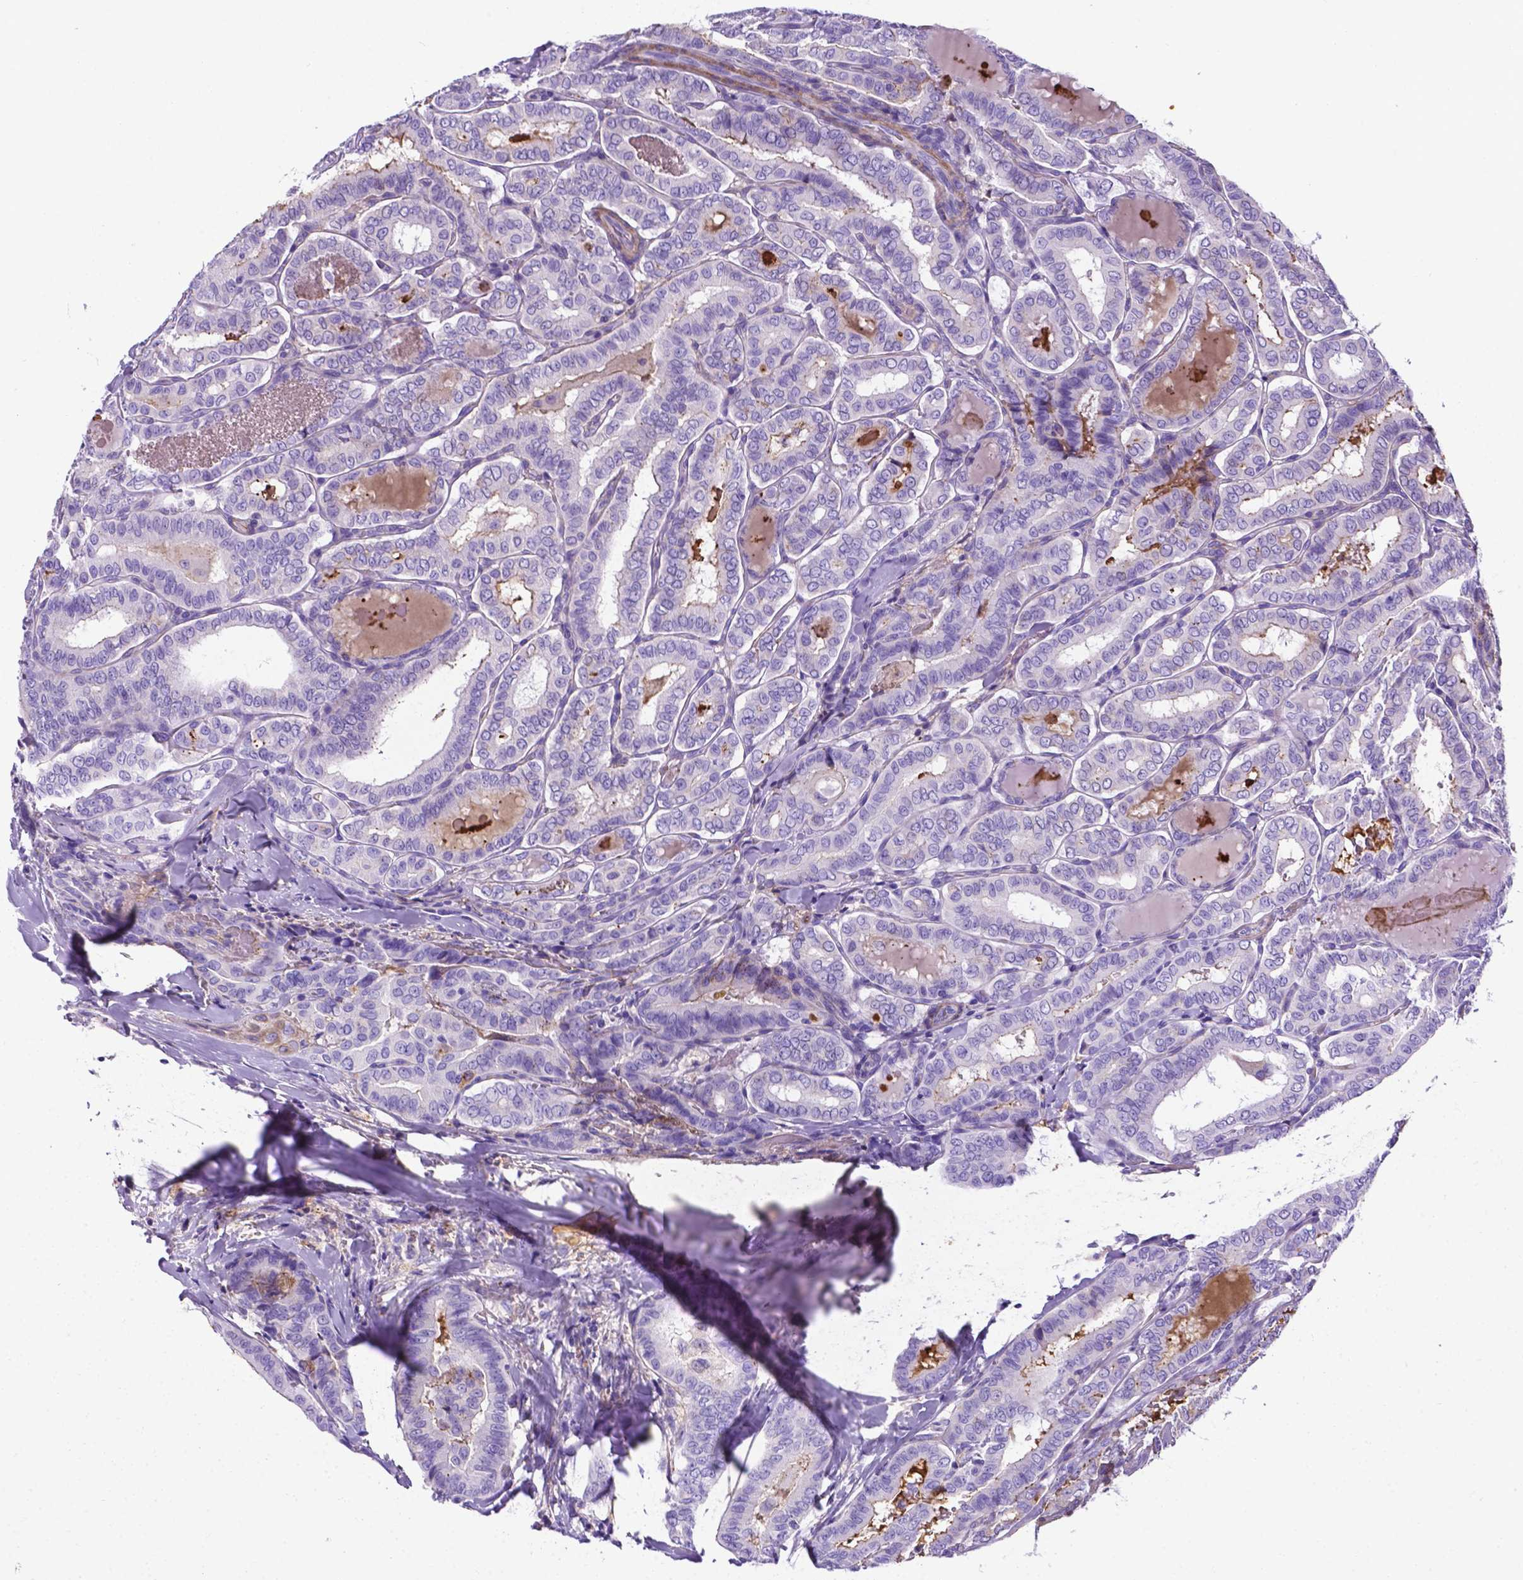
{"staining": {"intensity": "negative", "quantity": "none", "location": "none"}, "tissue": "thyroid cancer", "cell_type": "Tumor cells", "image_type": "cancer", "snomed": [{"axis": "morphology", "description": "Papillary adenocarcinoma, NOS"}, {"axis": "morphology", "description": "Papillary adenoma metastatic"}, {"axis": "topography", "description": "Thyroid gland"}], "caption": "High power microscopy histopathology image of an immunohistochemistry photomicrograph of thyroid cancer (papillary adenocarcinoma), revealing no significant expression in tumor cells. (DAB (3,3'-diaminobenzidine) immunohistochemistry with hematoxylin counter stain).", "gene": "APOE", "patient": {"sex": "female", "age": 50}}